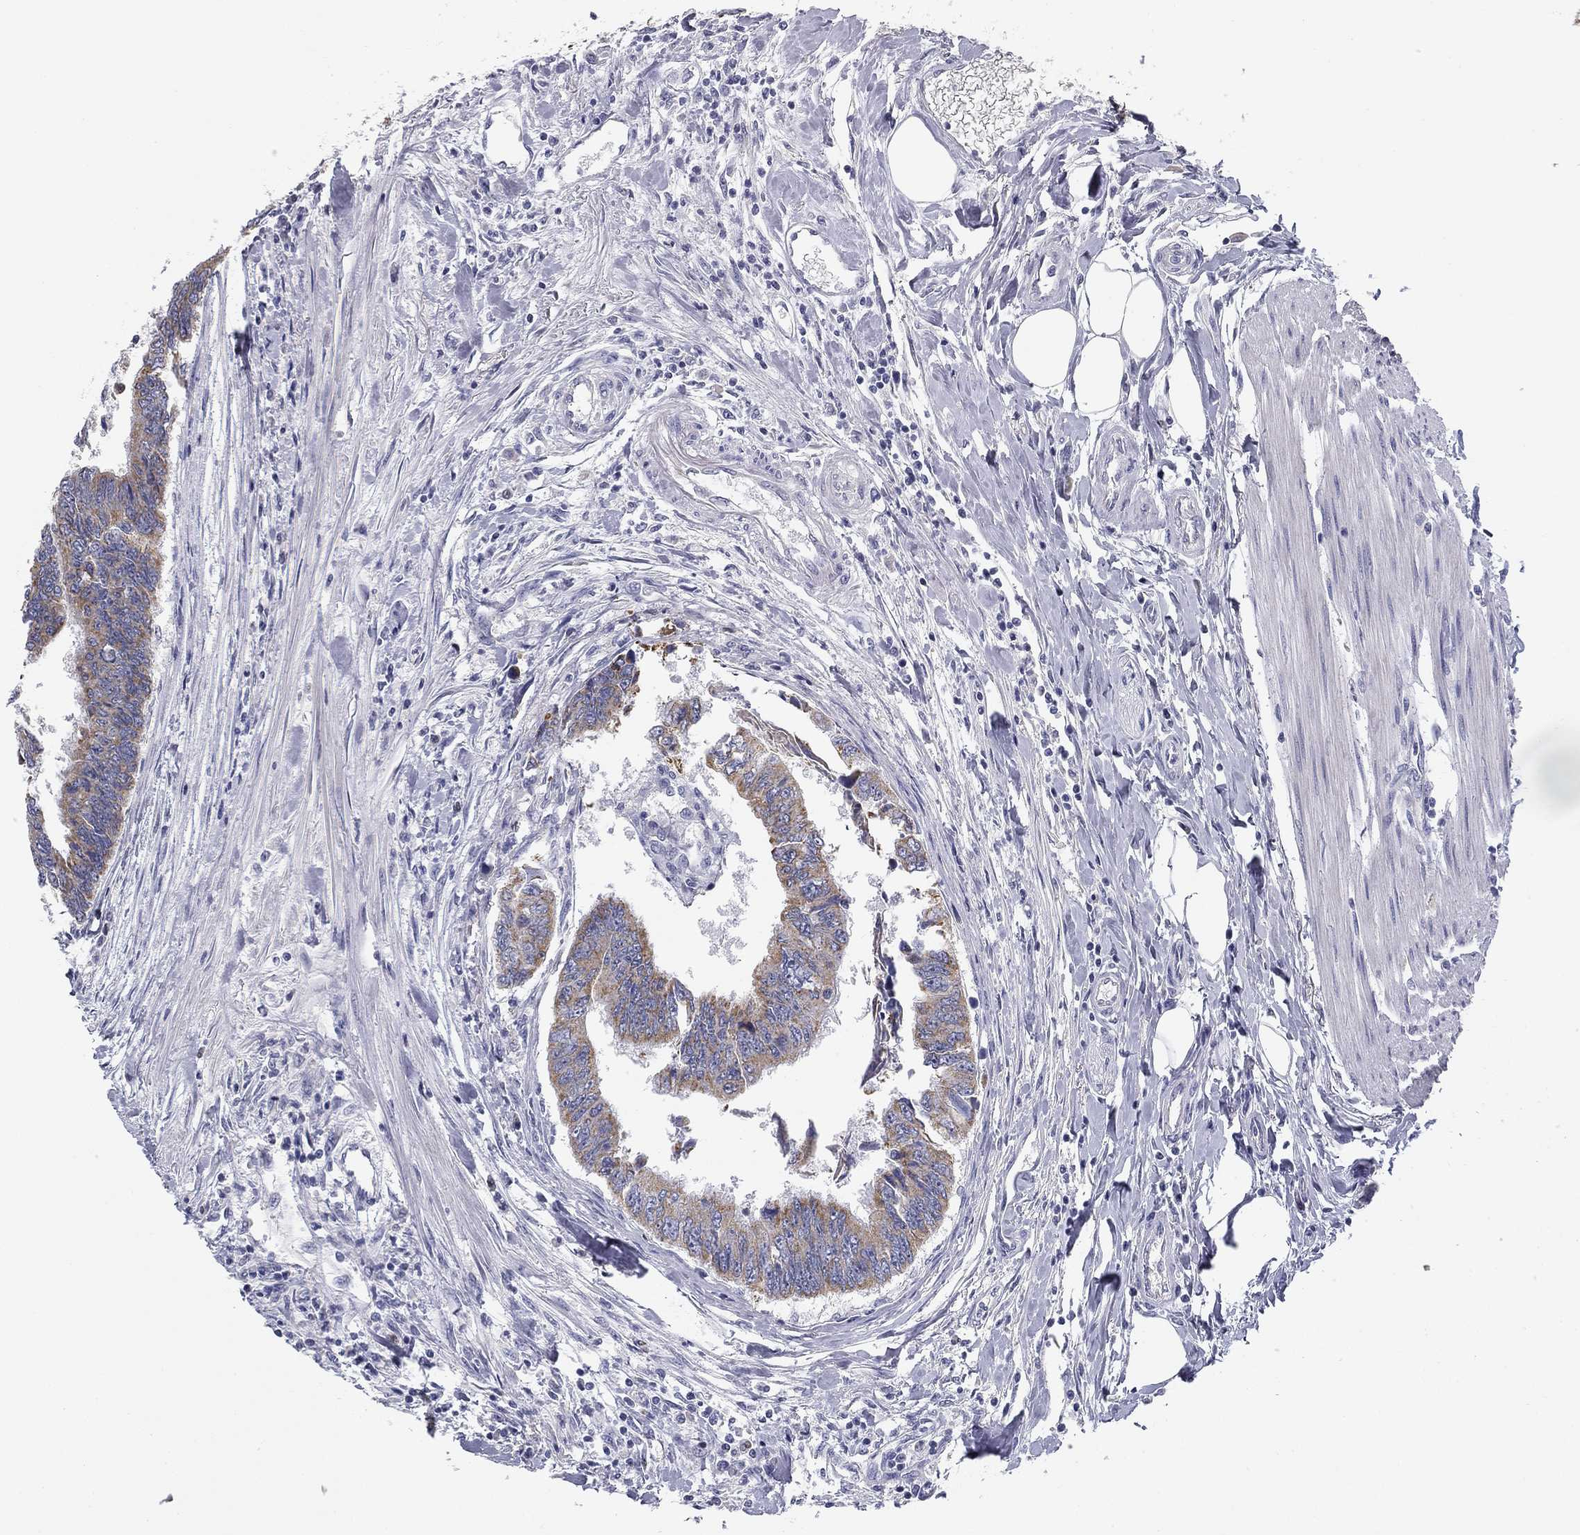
{"staining": {"intensity": "weak", "quantity": ">75%", "location": "cytoplasmic/membranous"}, "tissue": "colorectal cancer", "cell_type": "Tumor cells", "image_type": "cancer", "snomed": [{"axis": "morphology", "description": "Adenocarcinoma, NOS"}, {"axis": "topography", "description": "Colon"}], "caption": "DAB (3,3'-diaminobenzidine) immunohistochemical staining of human colorectal cancer (adenocarcinoma) displays weak cytoplasmic/membranous protein positivity in about >75% of tumor cells.", "gene": "SLC2A9", "patient": {"sex": "female", "age": 65}}